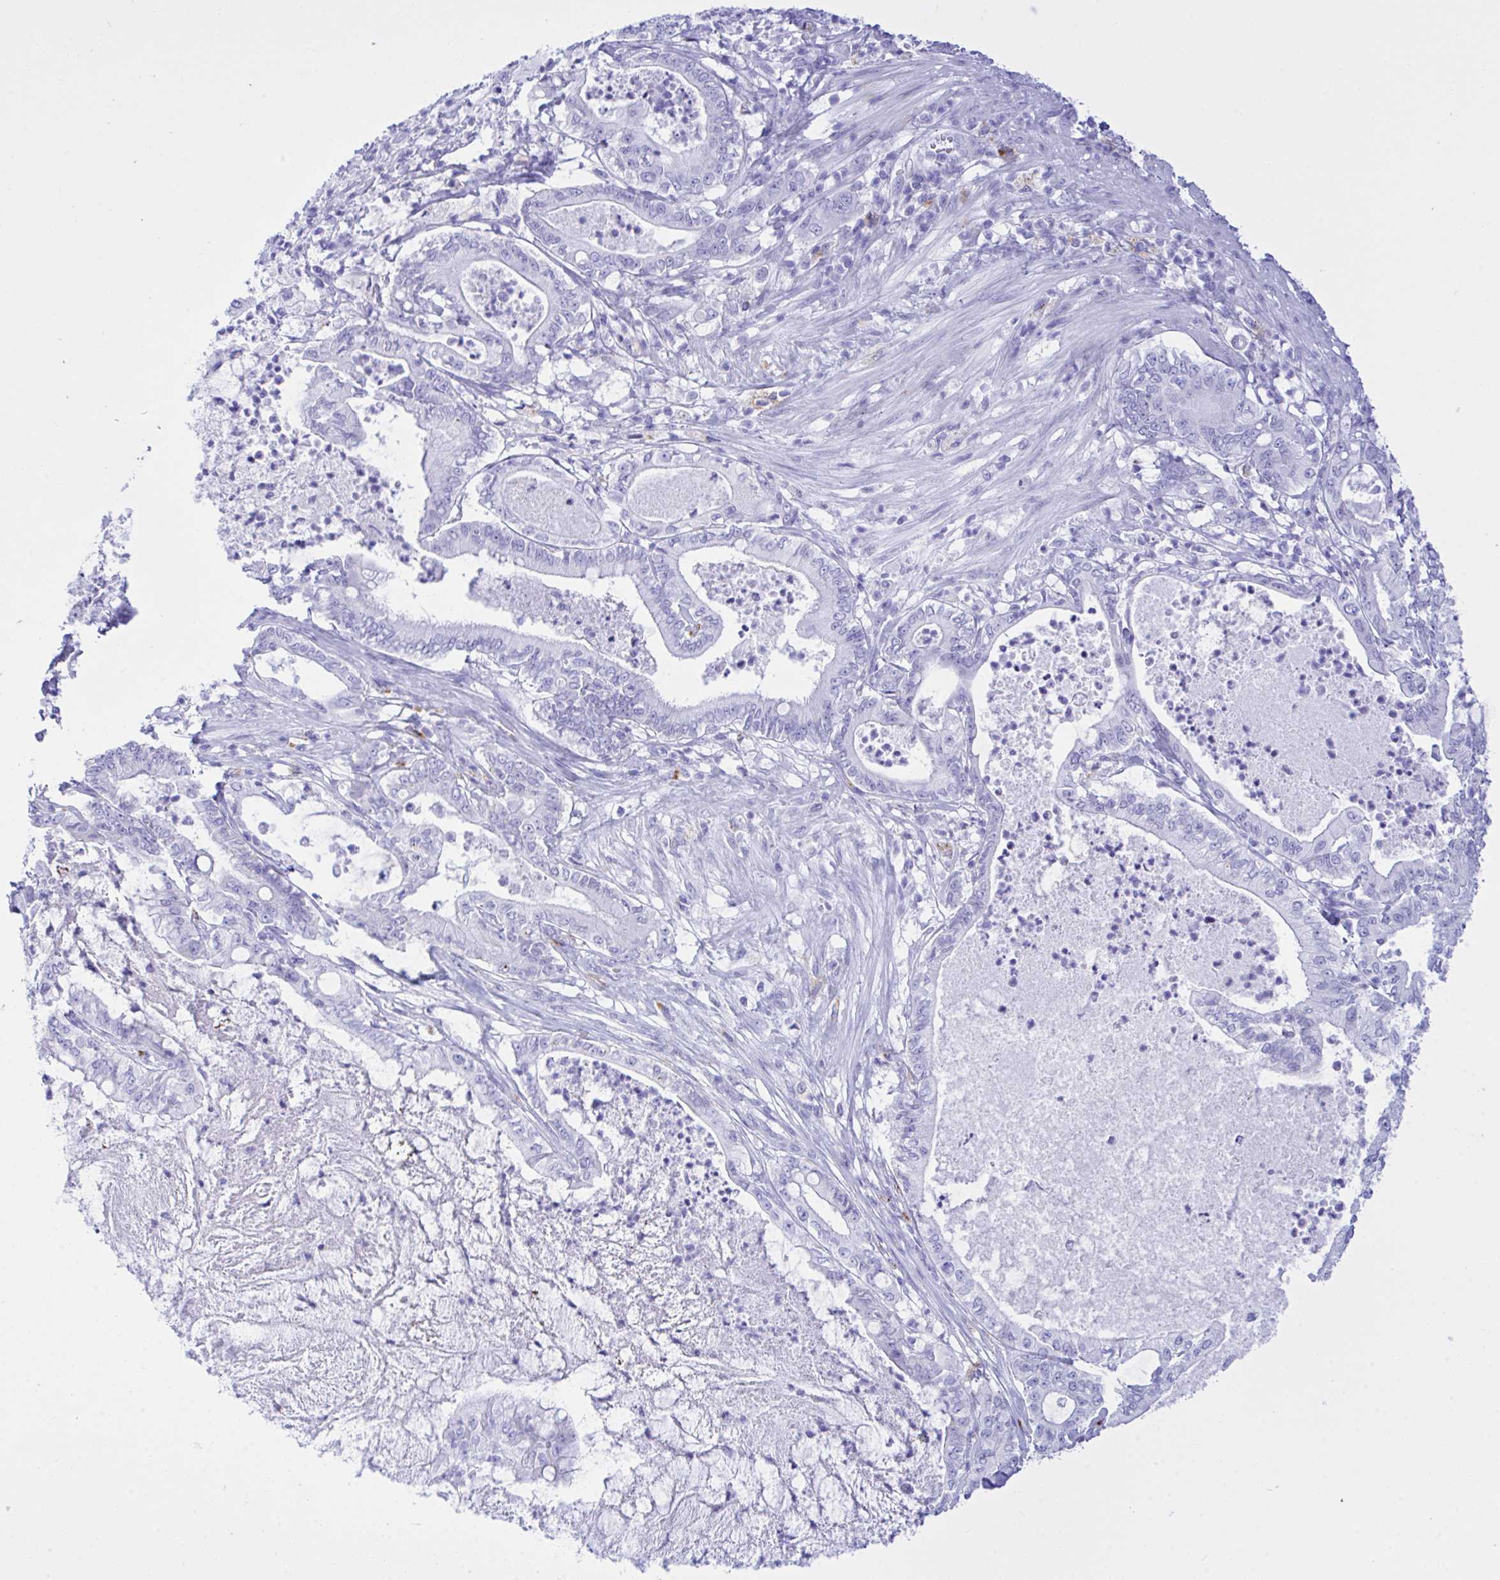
{"staining": {"intensity": "negative", "quantity": "none", "location": "none"}, "tissue": "pancreatic cancer", "cell_type": "Tumor cells", "image_type": "cancer", "snomed": [{"axis": "morphology", "description": "Adenocarcinoma, NOS"}, {"axis": "topography", "description": "Pancreas"}], "caption": "Immunohistochemistry histopathology image of human pancreatic adenocarcinoma stained for a protein (brown), which shows no staining in tumor cells.", "gene": "SELENOV", "patient": {"sex": "male", "age": 71}}